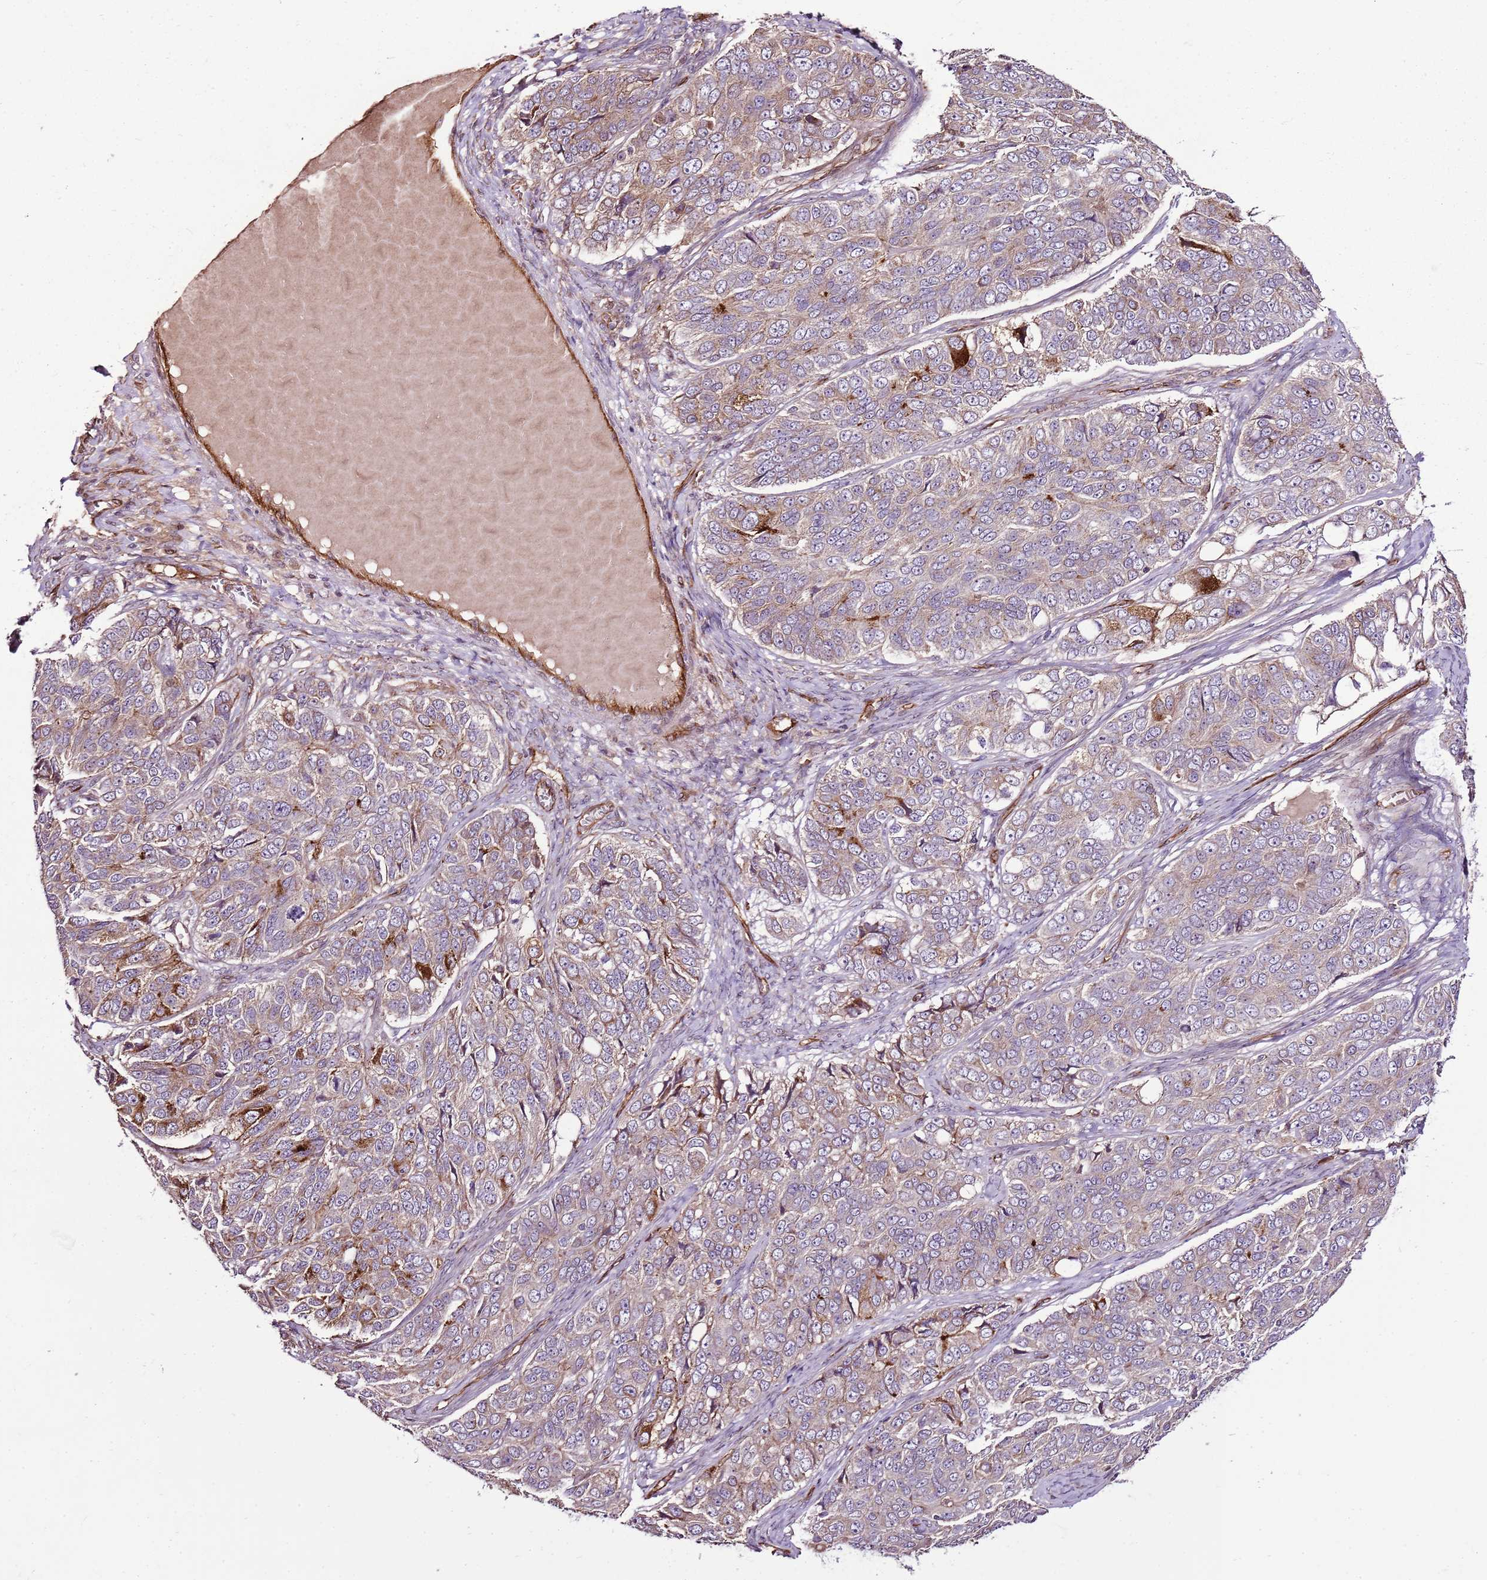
{"staining": {"intensity": "strong", "quantity": "<25%", "location": "cytoplasmic/membranous"}, "tissue": "ovarian cancer", "cell_type": "Tumor cells", "image_type": "cancer", "snomed": [{"axis": "morphology", "description": "Carcinoma, endometroid"}, {"axis": "topography", "description": "Ovary"}], "caption": "Immunohistochemical staining of ovarian cancer (endometroid carcinoma) displays strong cytoplasmic/membranous protein staining in approximately <25% of tumor cells.", "gene": "ZNF827", "patient": {"sex": "female", "age": 51}}